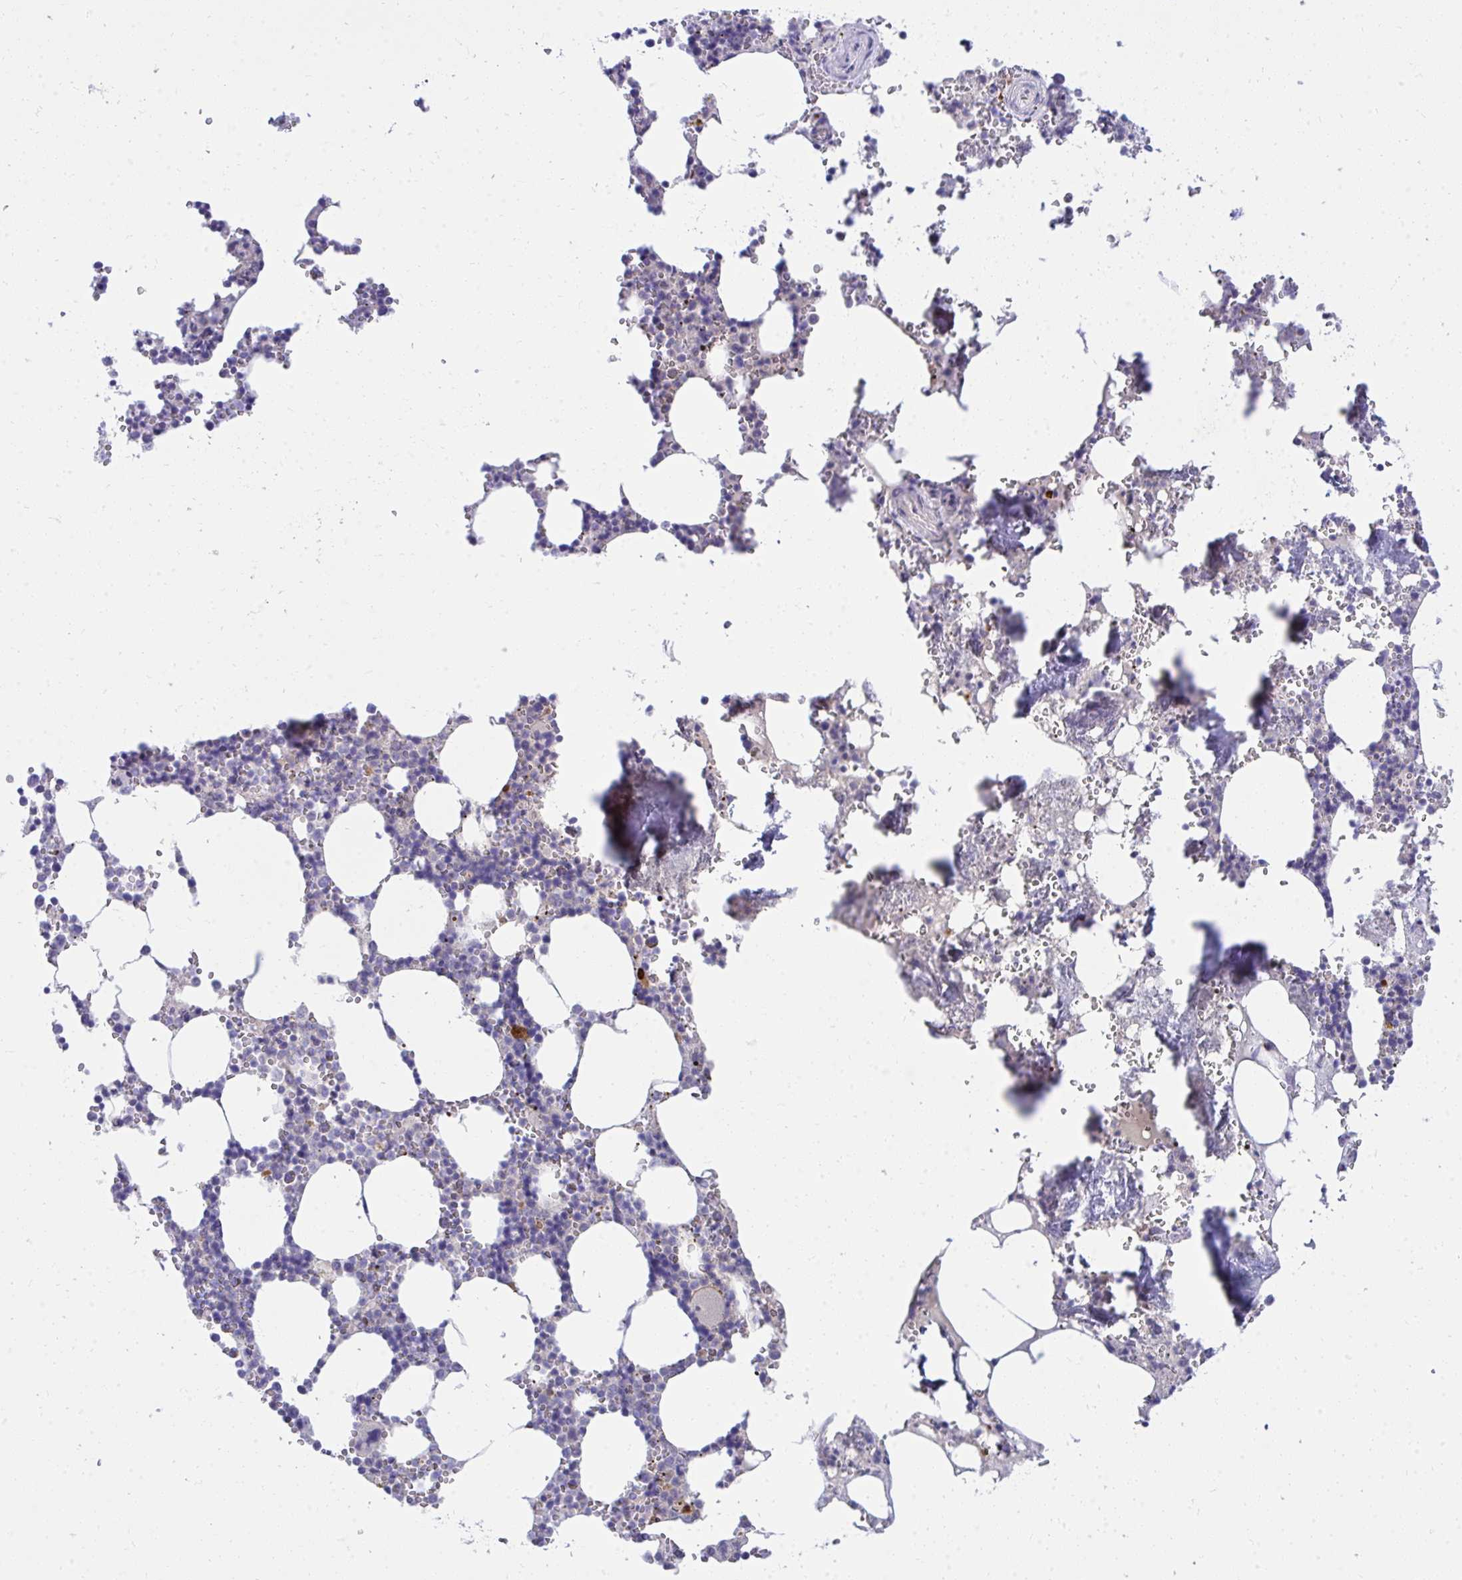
{"staining": {"intensity": "negative", "quantity": "none", "location": "none"}, "tissue": "bone marrow", "cell_type": "Hematopoietic cells", "image_type": "normal", "snomed": [{"axis": "morphology", "description": "Normal tissue, NOS"}, {"axis": "topography", "description": "Bone marrow"}], "caption": "This is a micrograph of immunohistochemistry (IHC) staining of benign bone marrow, which shows no positivity in hematopoietic cells.", "gene": "LRRC36", "patient": {"sex": "male", "age": 54}}